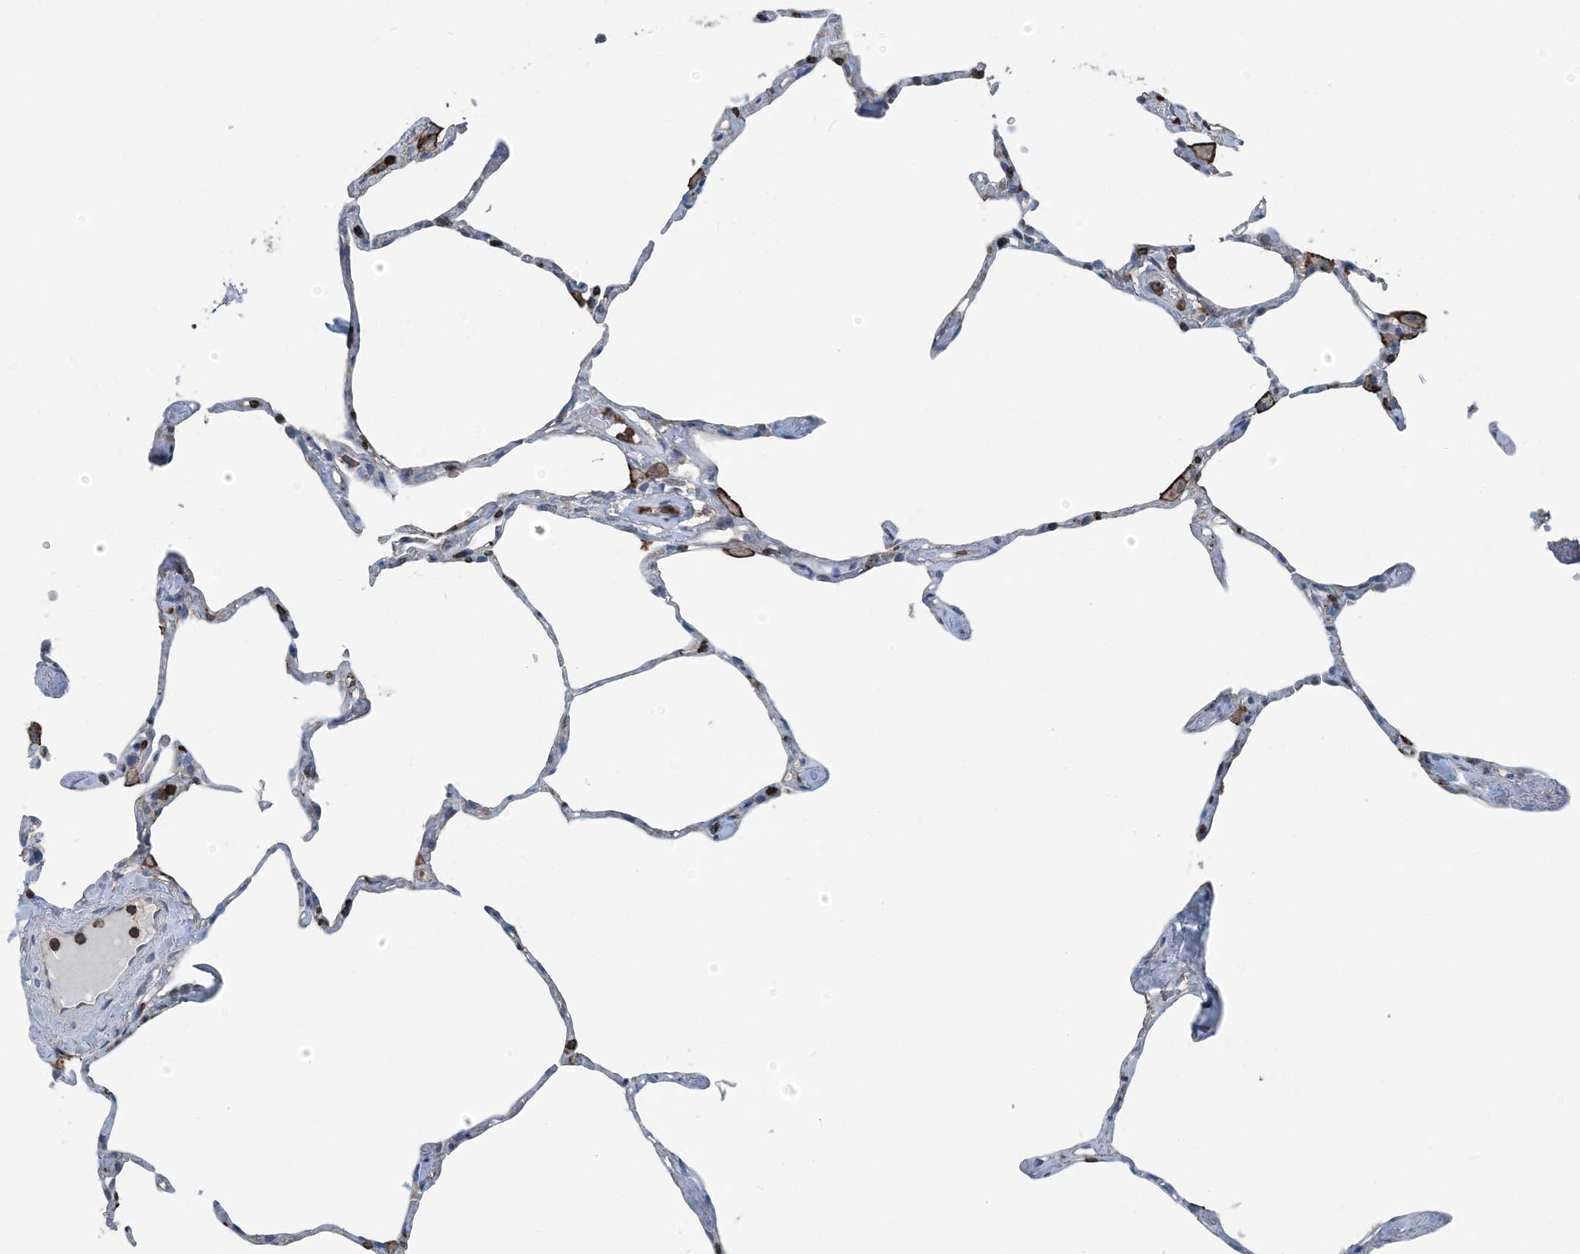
{"staining": {"intensity": "negative", "quantity": "none", "location": "none"}, "tissue": "lung", "cell_type": "Alveolar cells", "image_type": "normal", "snomed": [{"axis": "morphology", "description": "Normal tissue, NOS"}, {"axis": "topography", "description": "Lung"}], "caption": "High power microscopy image of an immunohistochemistry image of unremarkable lung, revealing no significant expression in alveolar cells.", "gene": "CFL1", "patient": {"sex": "male", "age": 65}}